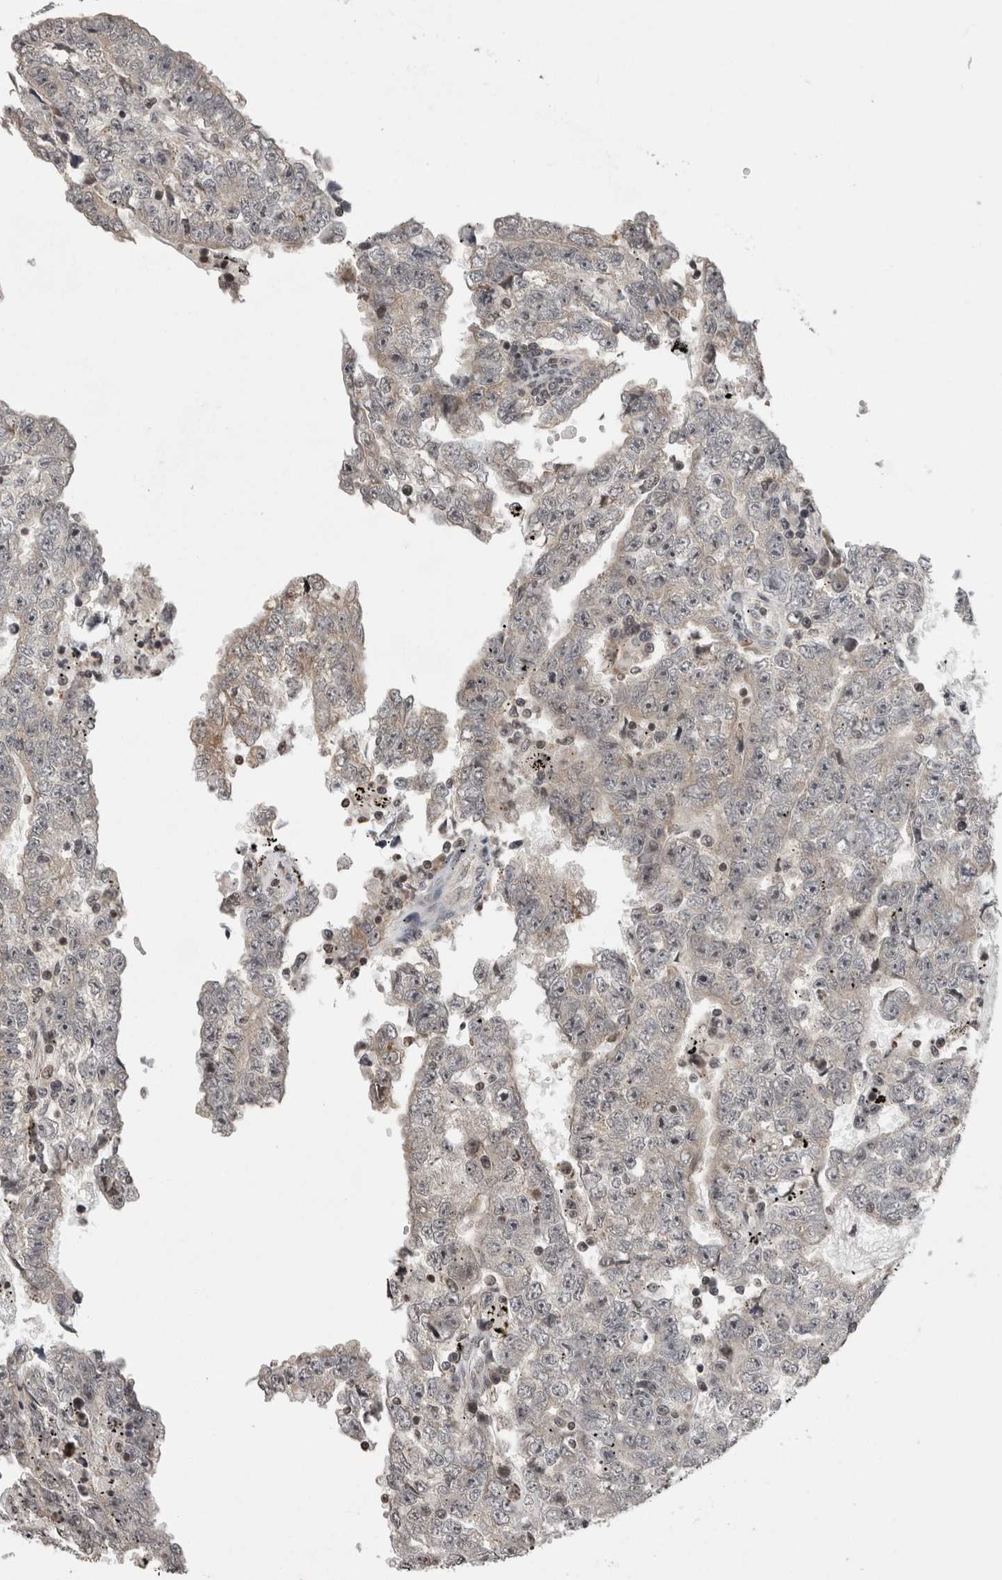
{"staining": {"intensity": "weak", "quantity": "<25%", "location": "cytoplasmic/membranous"}, "tissue": "testis cancer", "cell_type": "Tumor cells", "image_type": "cancer", "snomed": [{"axis": "morphology", "description": "Carcinoma, Embryonal, NOS"}, {"axis": "topography", "description": "Testis"}], "caption": "Immunohistochemical staining of human testis embryonal carcinoma displays no significant positivity in tumor cells. The staining is performed using DAB (3,3'-diaminobenzidine) brown chromogen with nuclei counter-stained in using hematoxylin.", "gene": "ZBTB11", "patient": {"sex": "male", "age": 25}}